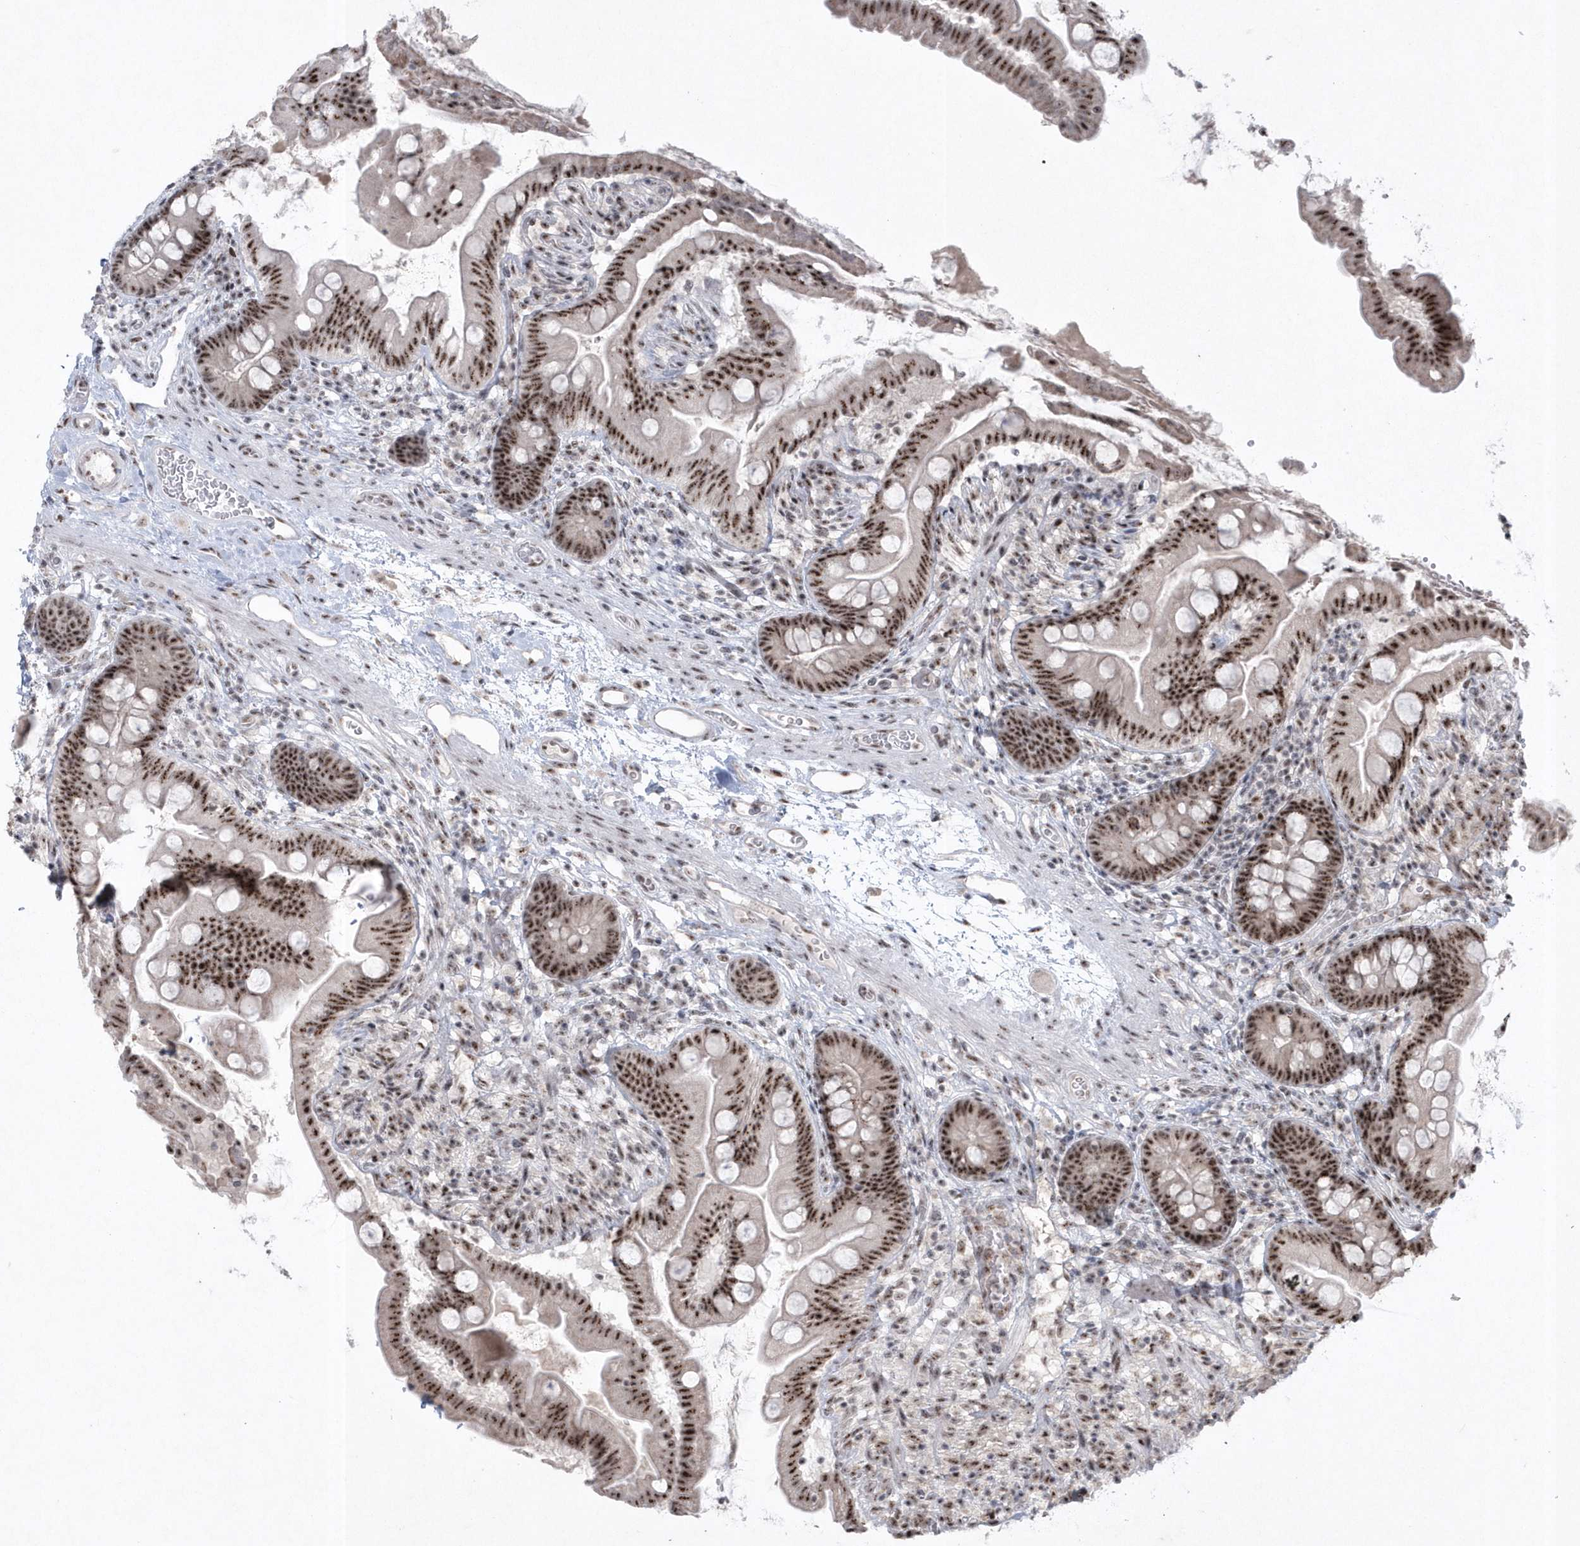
{"staining": {"intensity": "moderate", "quantity": ">75%", "location": "nuclear"}, "tissue": "small intestine", "cell_type": "Glandular cells", "image_type": "normal", "snomed": [{"axis": "morphology", "description": "Normal tissue, NOS"}, {"axis": "topography", "description": "Small intestine"}], "caption": "Small intestine stained with DAB (3,3'-diaminobenzidine) immunohistochemistry reveals medium levels of moderate nuclear expression in approximately >75% of glandular cells. (brown staining indicates protein expression, while blue staining denotes nuclei).", "gene": "KDM6B", "patient": {"sex": "female", "age": 56}}